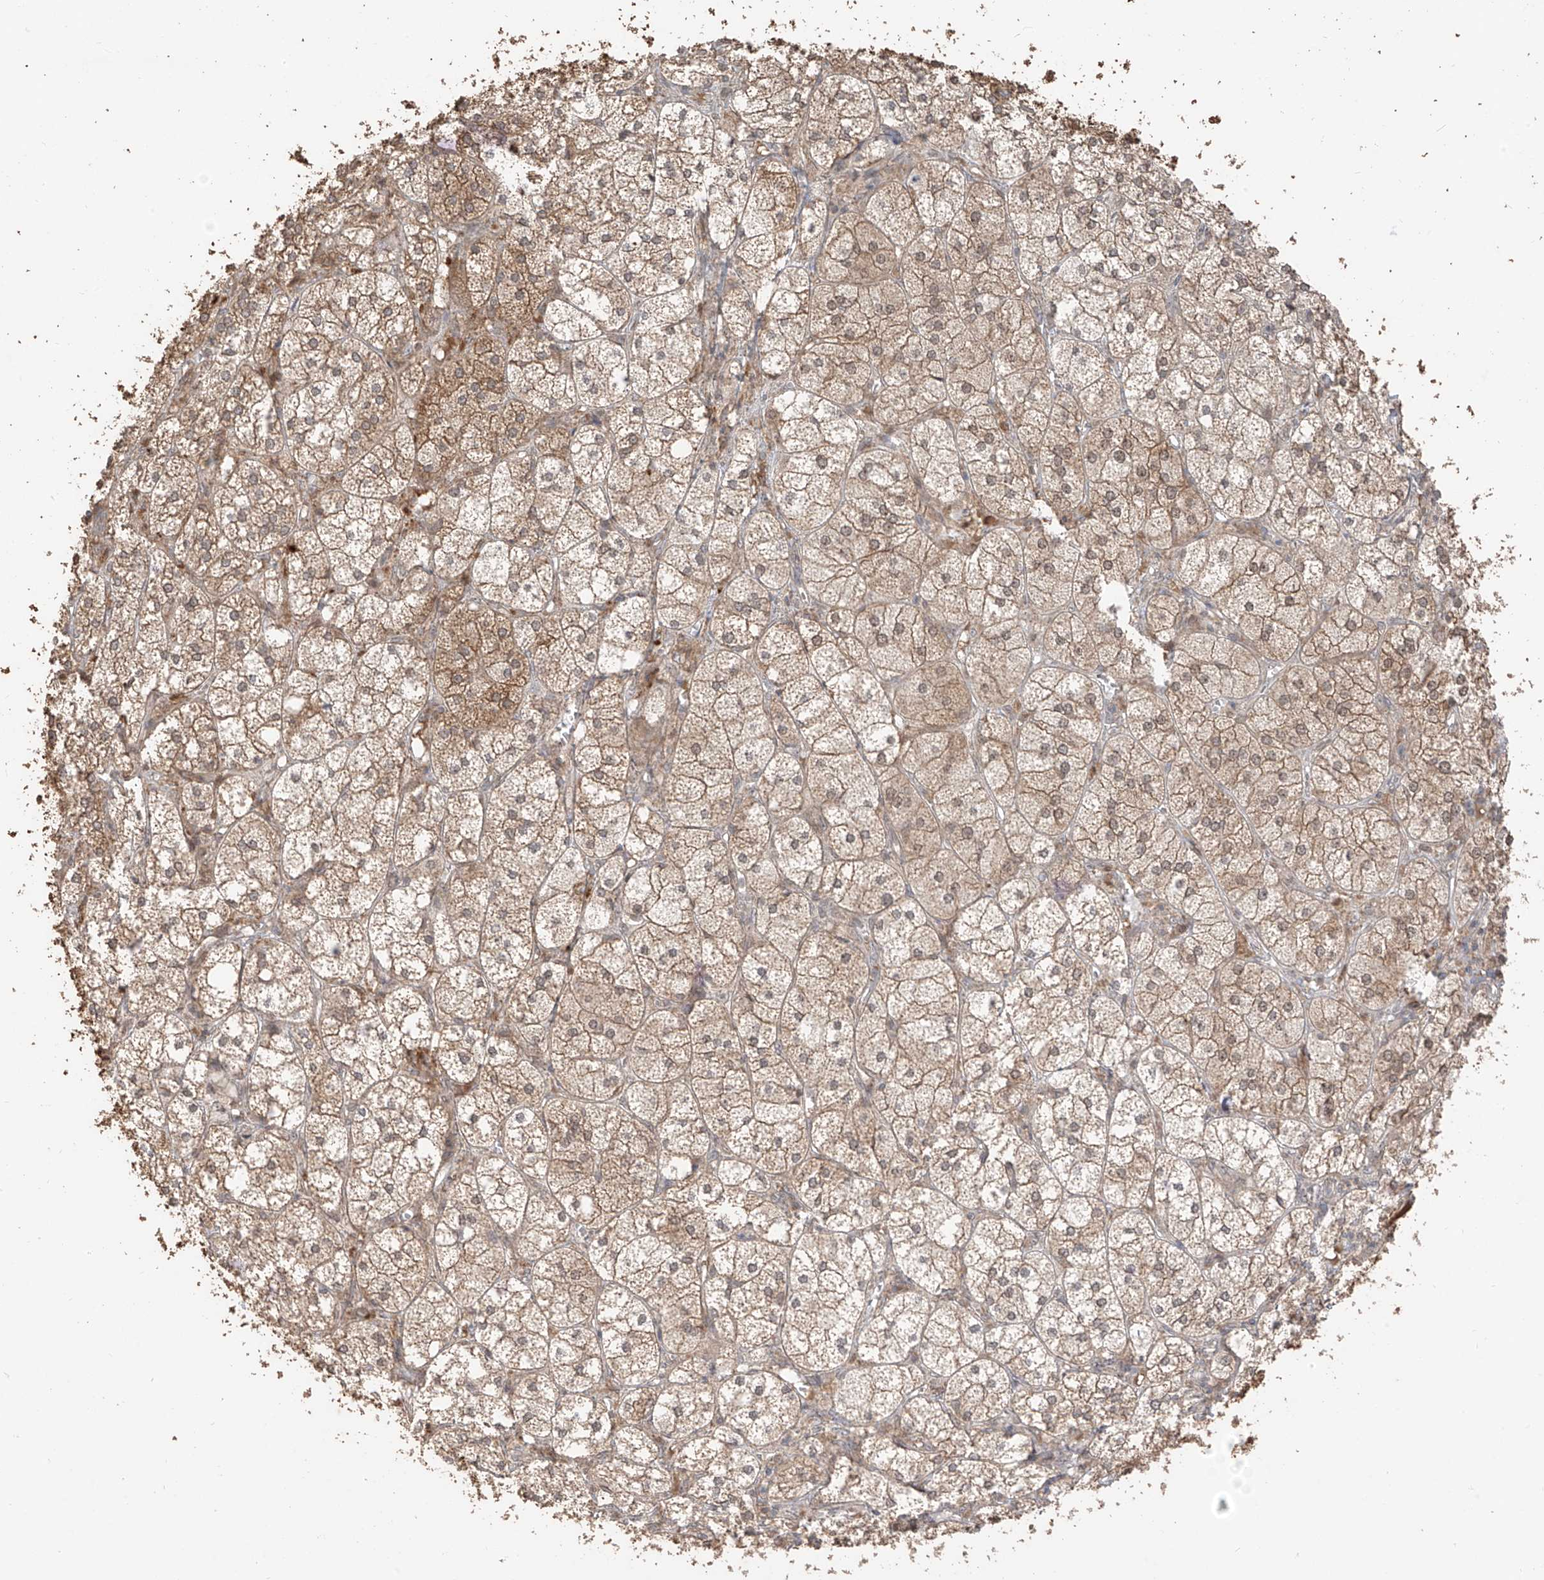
{"staining": {"intensity": "moderate", "quantity": ">75%", "location": "cytoplasmic/membranous,nuclear"}, "tissue": "adrenal gland", "cell_type": "Glandular cells", "image_type": "normal", "snomed": [{"axis": "morphology", "description": "Normal tissue, NOS"}, {"axis": "topography", "description": "Adrenal gland"}], "caption": "Protein analysis of benign adrenal gland exhibits moderate cytoplasmic/membranous,nuclear positivity in about >75% of glandular cells. (Stains: DAB in brown, nuclei in blue, Microscopy: brightfield microscopy at high magnification).", "gene": "COLGALT2", "patient": {"sex": "female", "age": 61}}